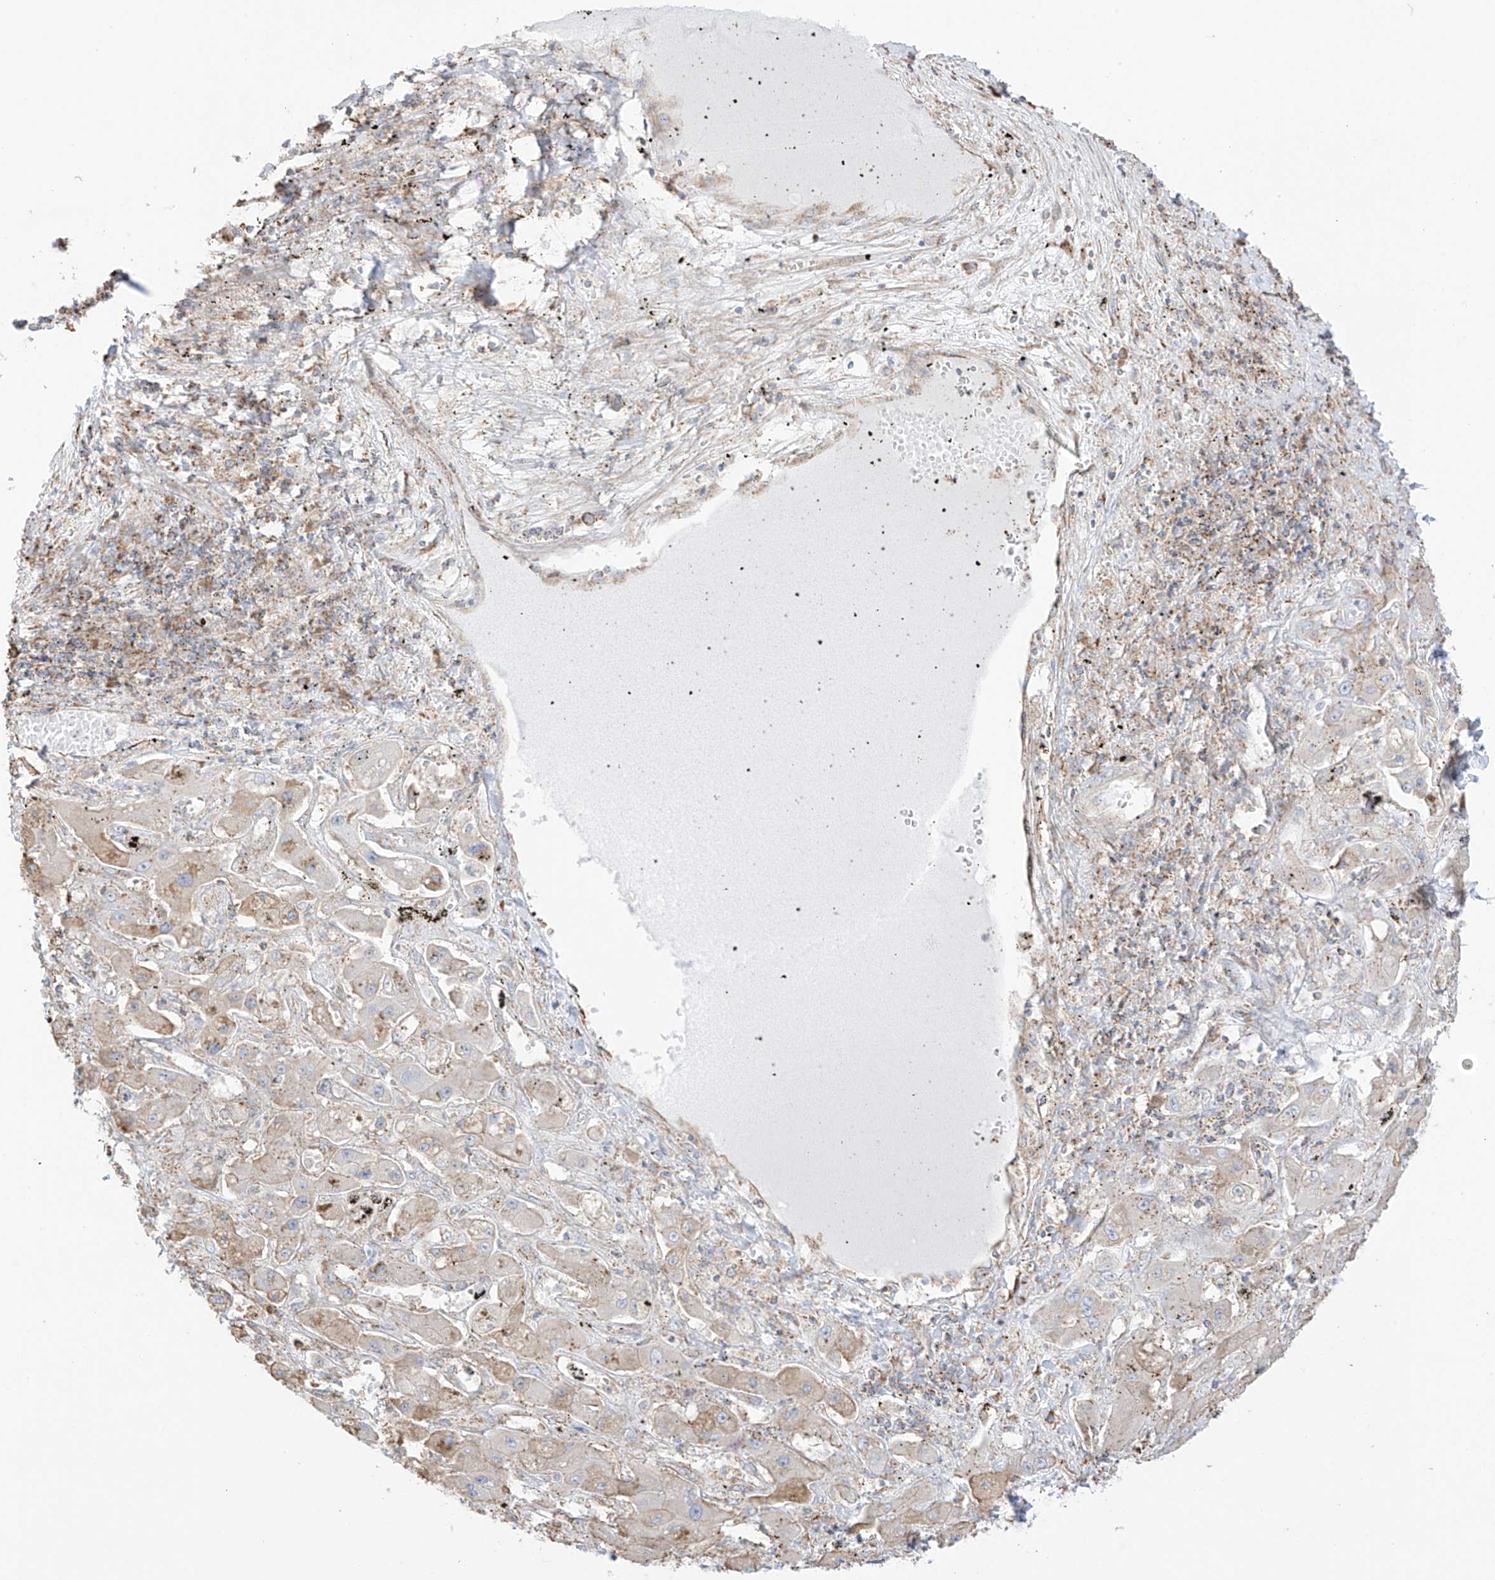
{"staining": {"intensity": "weak", "quantity": "<25%", "location": "cytoplasmic/membranous"}, "tissue": "liver cancer", "cell_type": "Tumor cells", "image_type": "cancer", "snomed": [{"axis": "morphology", "description": "Cholangiocarcinoma"}, {"axis": "topography", "description": "Liver"}], "caption": "A photomicrograph of human liver cancer is negative for staining in tumor cells. (DAB IHC visualized using brightfield microscopy, high magnification).", "gene": "XKR3", "patient": {"sex": "male", "age": 67}}